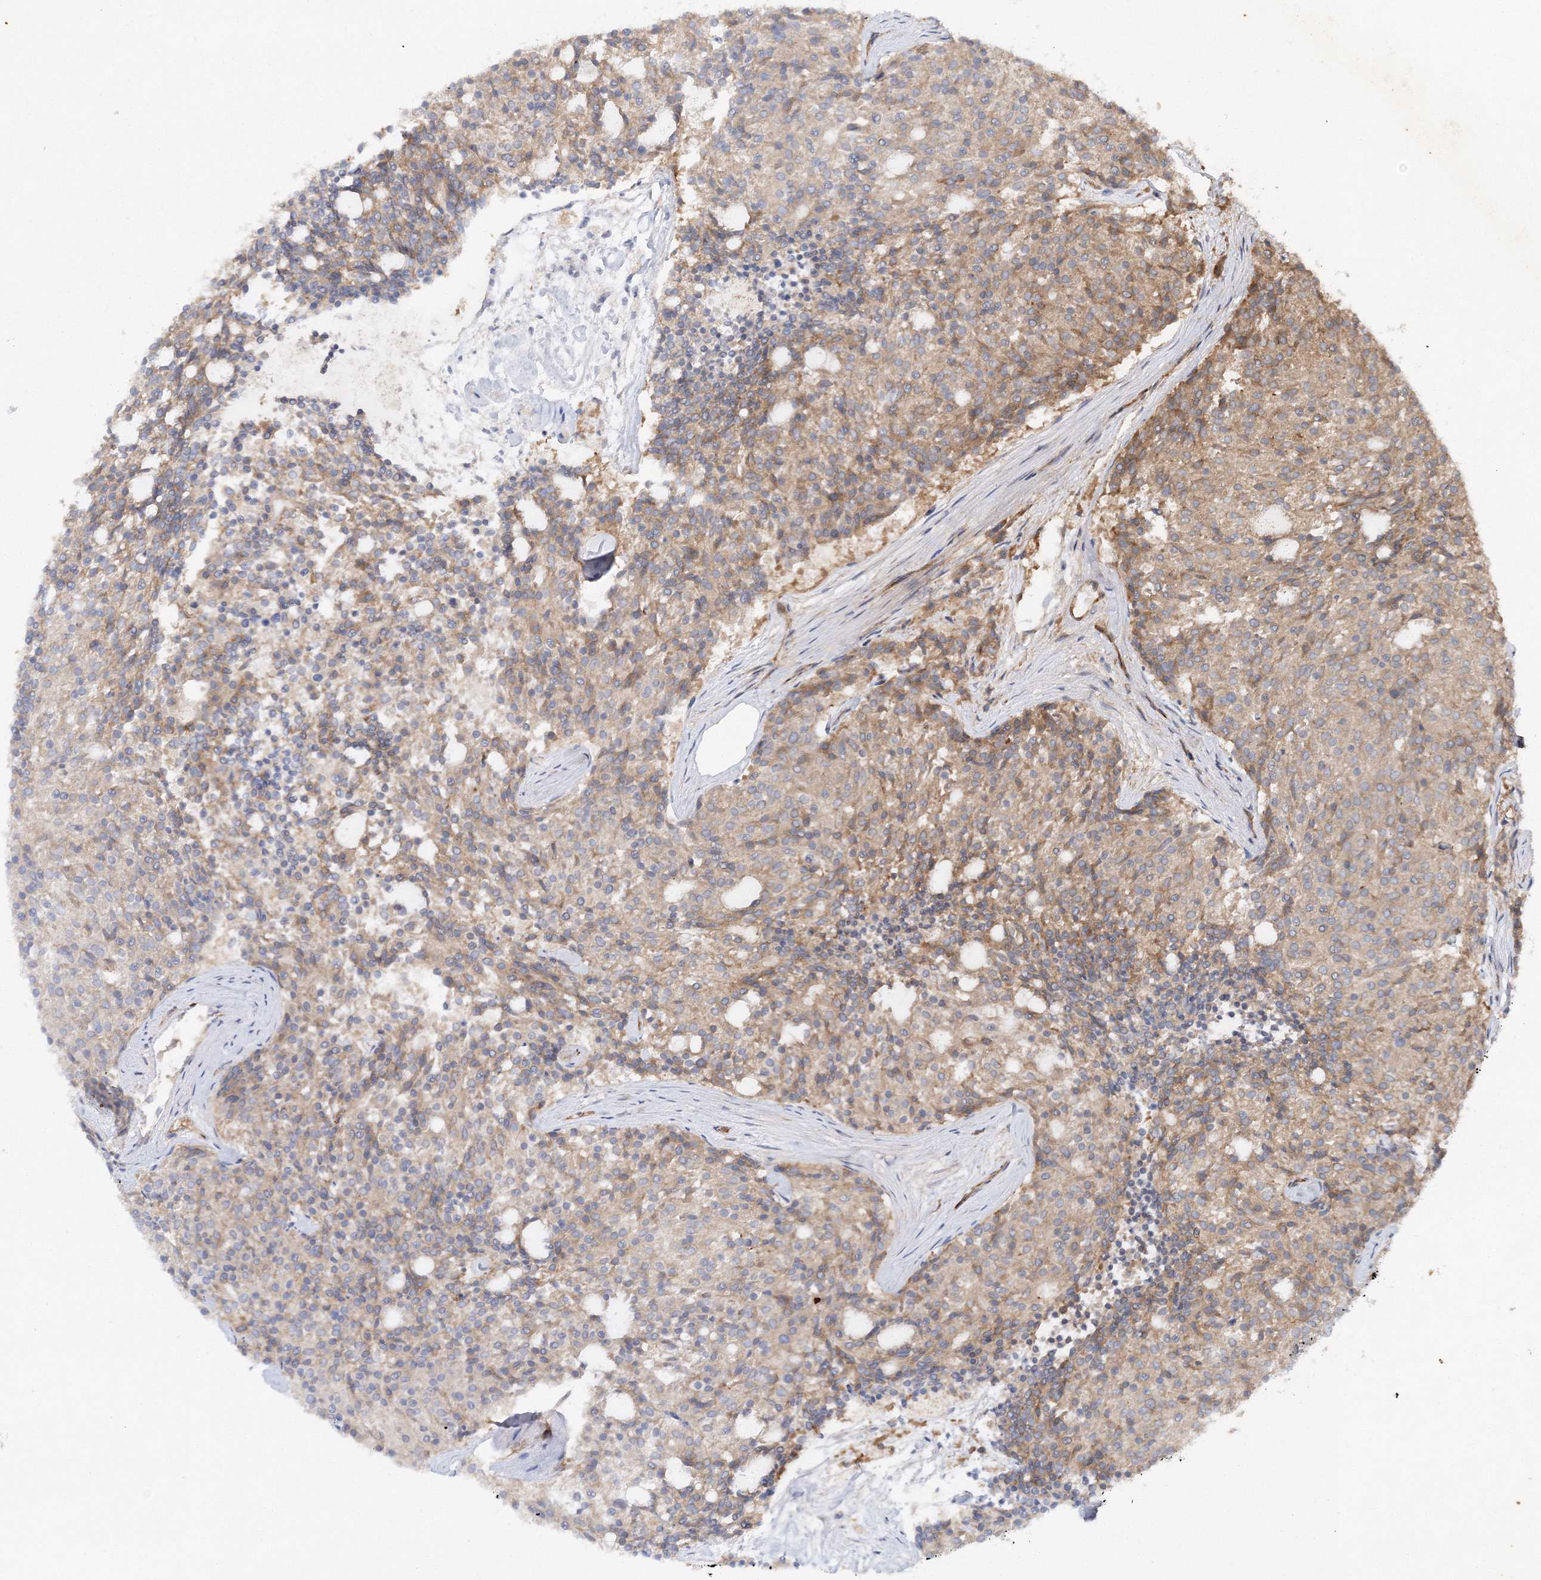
{"staining": {"intensity": "moderate", "quantity": "25%-75%", "location": "cytoplasmic/membranous"}, "tissue": "carcinoid", "cell_type": "Tumor cells", "image_type": "cancer", "snomed": [{"axis": "morphology", "description": "Carcinoid, malignant, NOS"}, {"axis": "topography", "description": "Pancreas"}], "caption": "Malignant carcinoid stained with a brown dye displays moderate cytoplasmic/membranous positive staining in about 25%-75% of tumor cells.", "gene": "WDR37", "patient": {"sex": "female", "age": 54}}